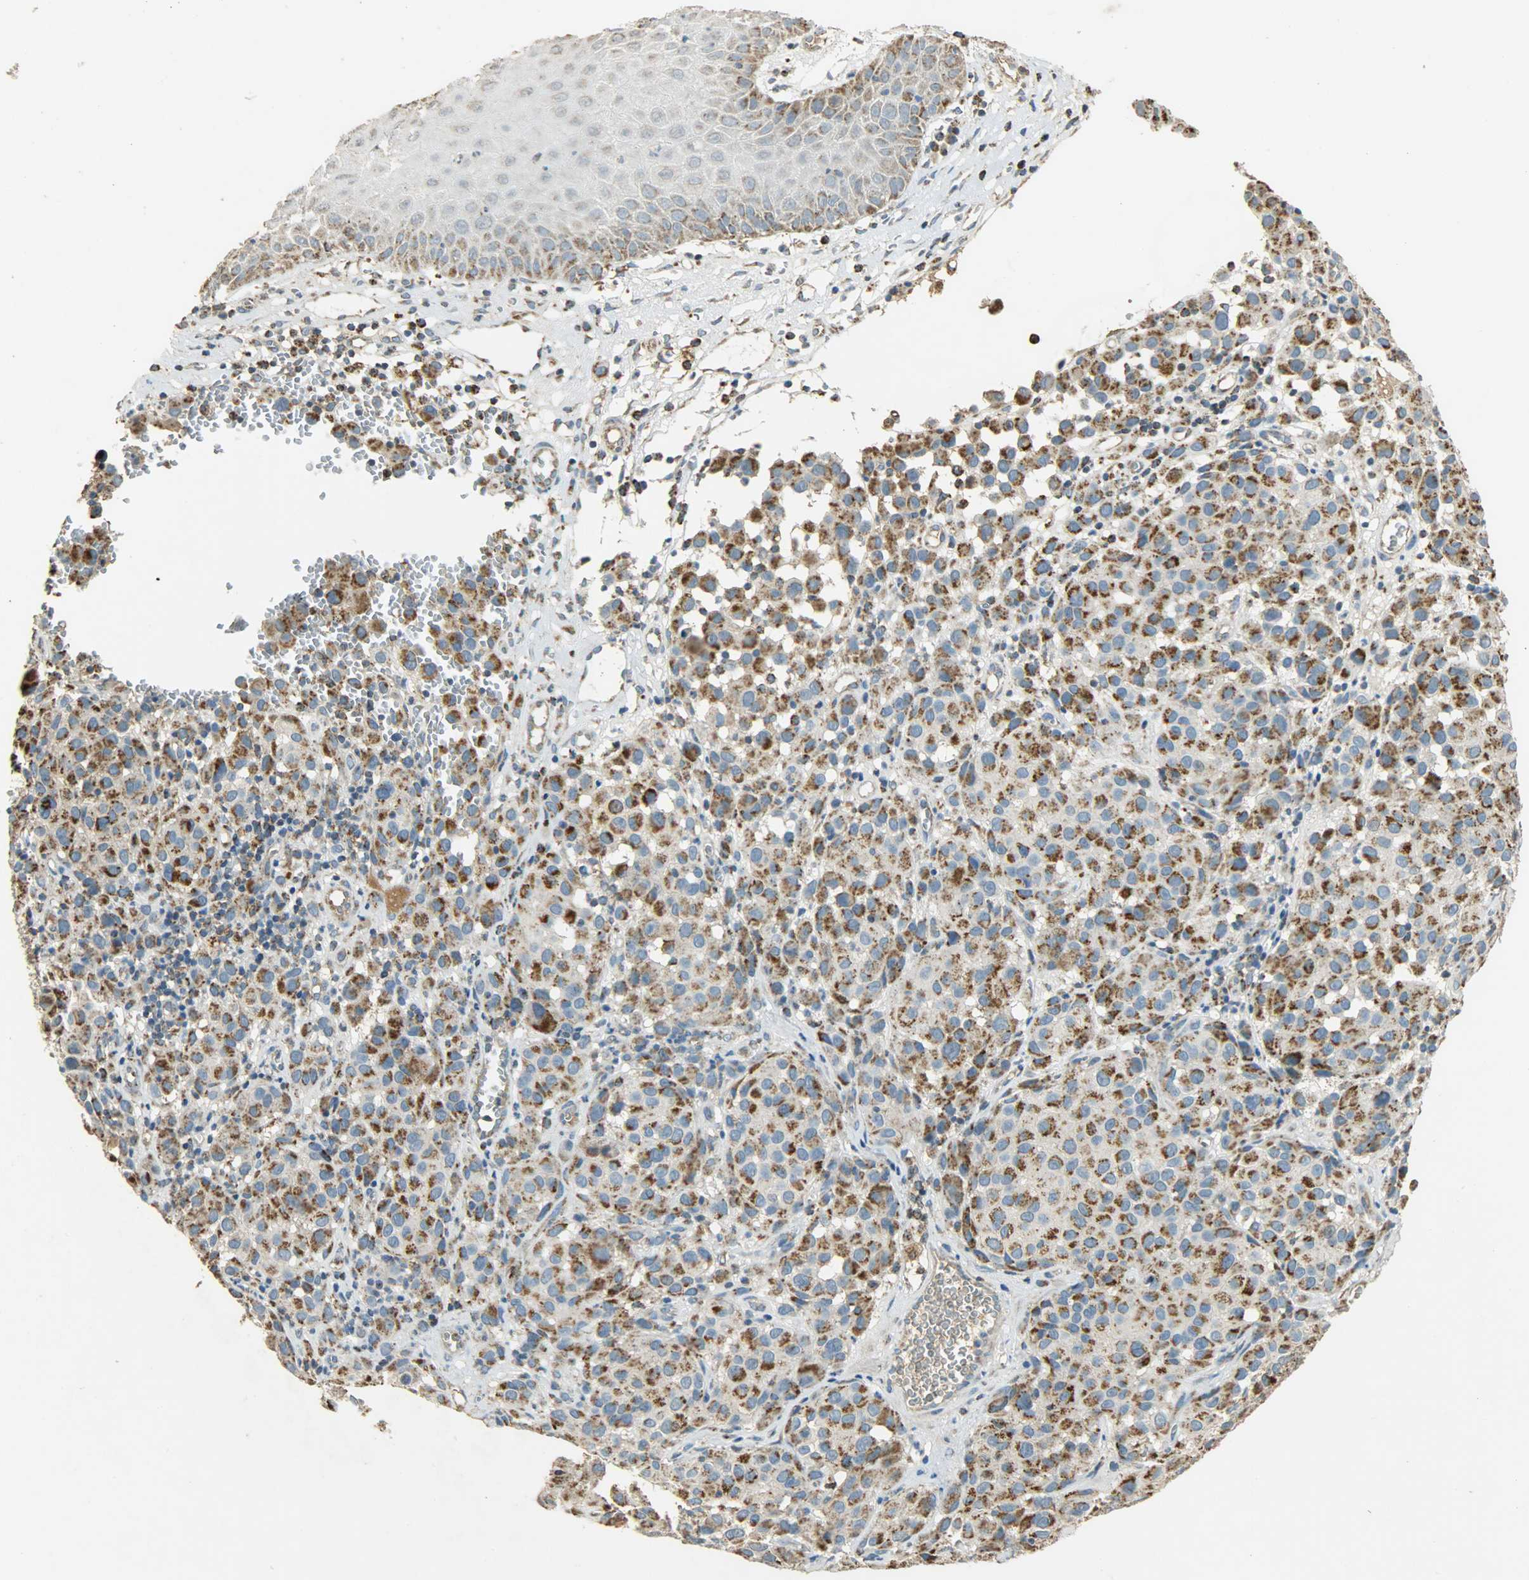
{"staining": {"intensity": "moderate", "quantity": ">75%", "location": "cytoplasmic/membranous"}, "tissue": "melanoma", "cell_type": "Tumor cells", "image_type": "cancer", "snomed": [{"axis": "morphology", "description": "Malignant melanoma, NOS"}, {"axis": "topography", "description": "Skin"}], "caption": "Protein positivity by immunohistochemistry exhibits moderate cytoplasmic/membranous expression in approximately >75% of tumor cells in melanoma. (Brightfield microscopy of DAB IHC at high magnification).", "gene": "HDHD5", "patient": {"sex": "female", "age": 21}}